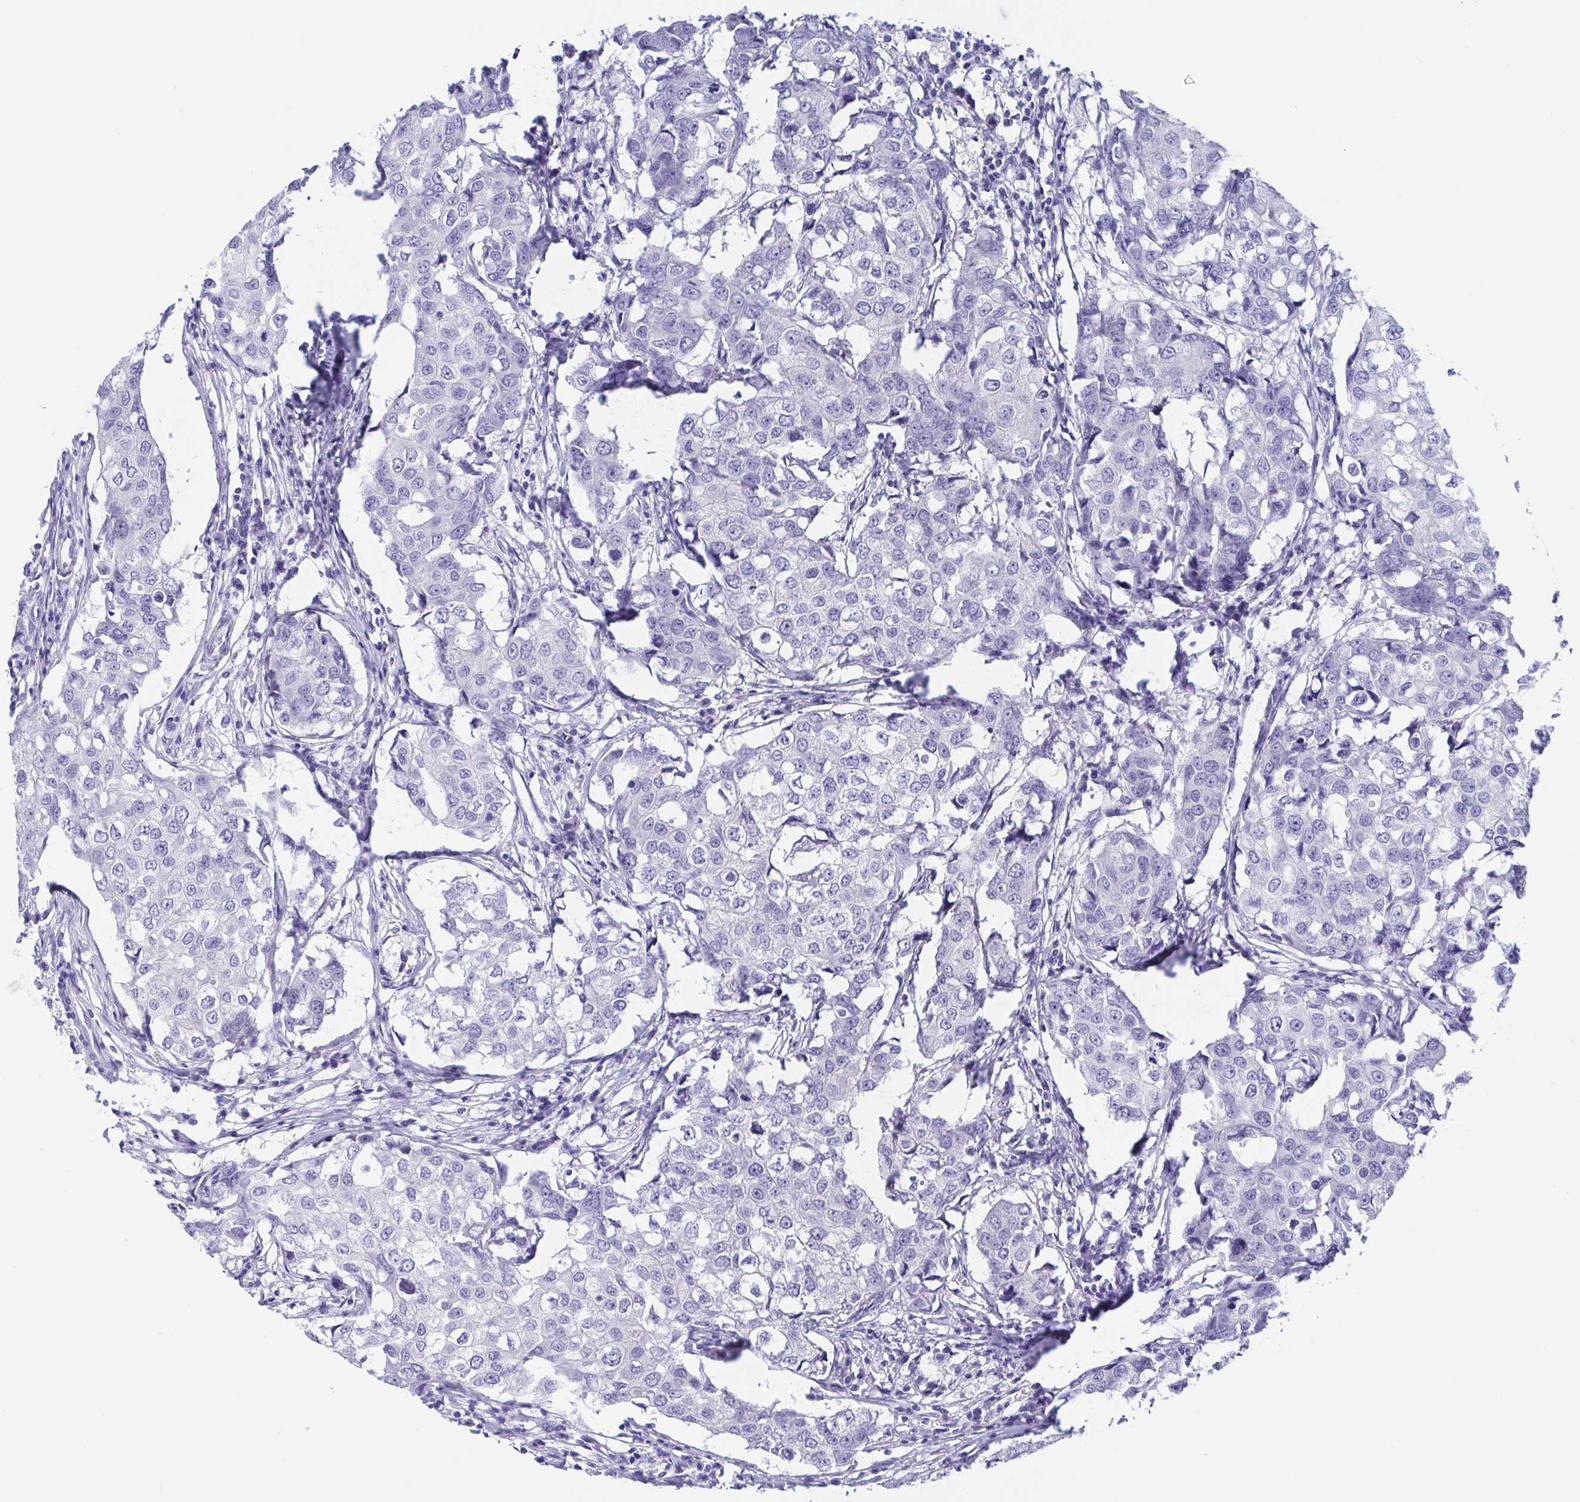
{"staining": {"intensity": "negative", "quantity": "none", "location": "none"}, "tissue": "breast cancer", "cell_type": "Tumor cells", "image_type": "cancer", "snomed": [{"axis": "morphology", "description": "Duct carcinoma"}, {"axis": "topography", "description": "Breast"}], "caption": "The photomicrograph shows no significant positivity in tumor cells of breast cancer.", "gene": "TEX12", "patient": {"sex": "female", "age": 27}}